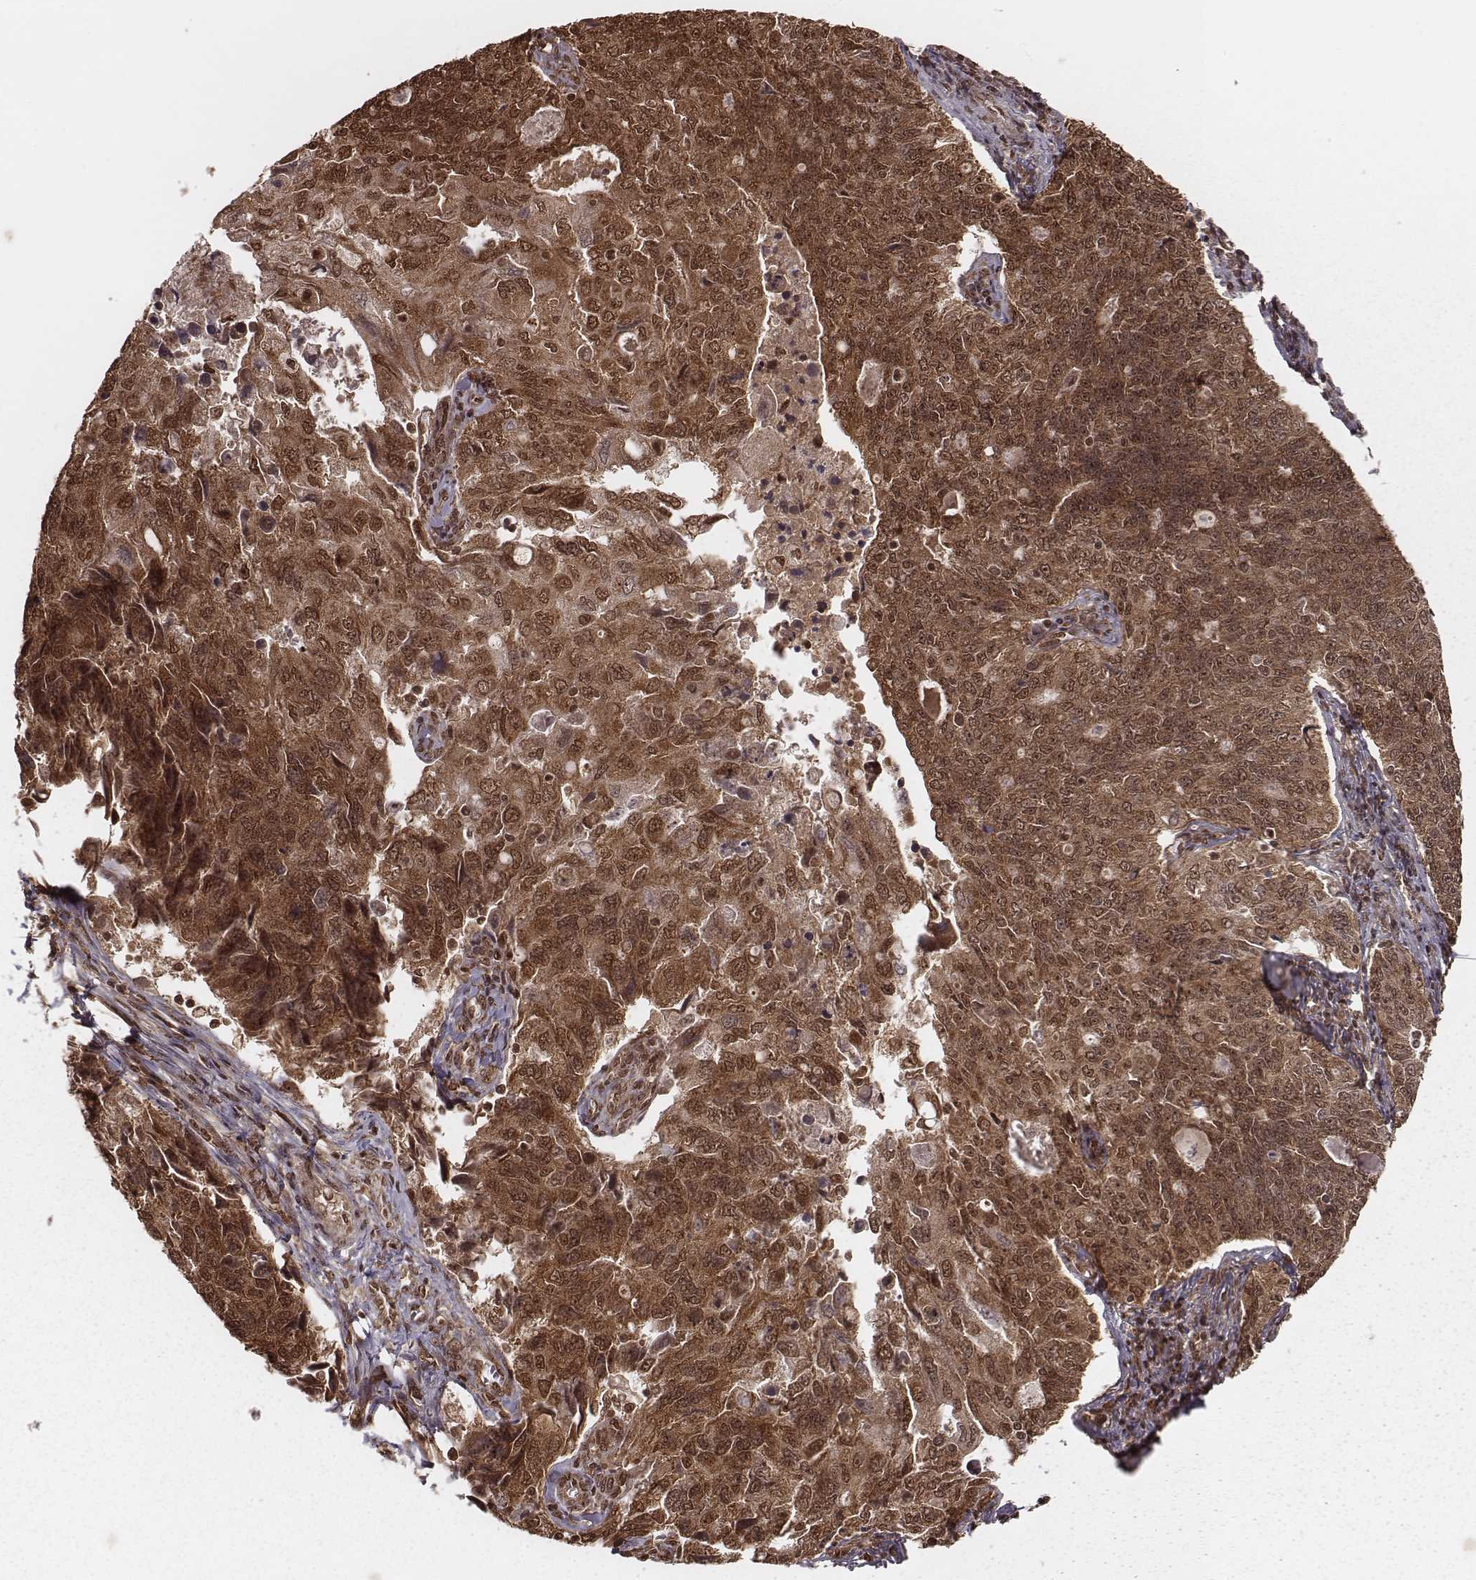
{"staining": {"intensity": "strong", "quantity": ">75%", "location": "cytoplasmic/membranous,nuclear"}, "tissue": "endometrial cancer", "cell_type": "Tumor cells", "image_type": "cancer", "snomed": [{"axis": "morphology", "description": "Adenocarcinoma, NOS"}, {"axis": "topography", "description": "Endometrium"}], "caption": "Protein expression by immunohistochemistry (IHC) demonstrates strong cytoplasmic/membranous and nuclear staining in approximately >75% of tumor cells in adenocarcinoma (endometrial).", "gene": "NFX1", "patient": {"sex": "female", "age": 43}}